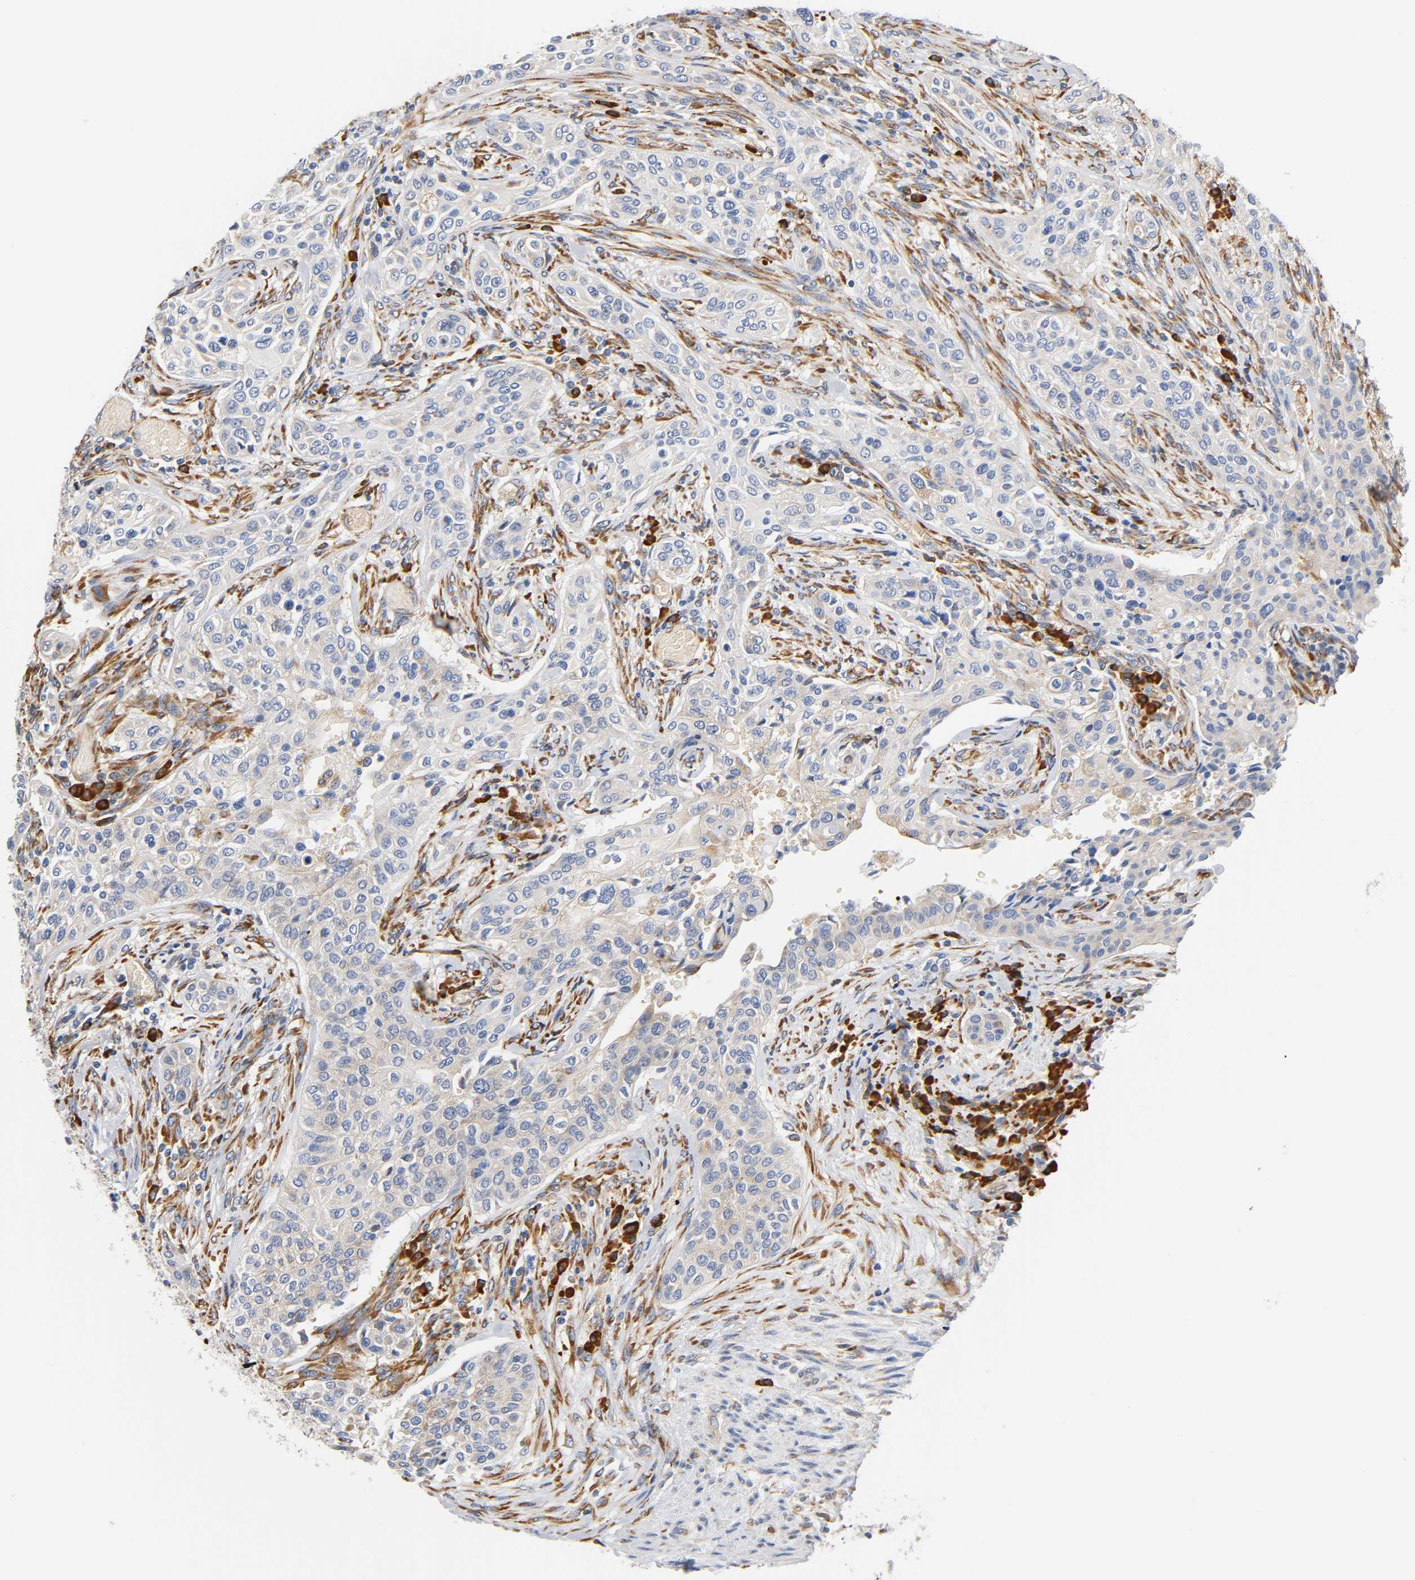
{"staining": {"intensity": "weak", "quantity": "<25%", "location": "cytoplasmic/membranous"}, "tissue": "urothelial cancer", "cell_type": "Tumor cells", "image_type": "cancer", "snomed": [{"axis": "morphology", "description": "Urothelial carcinoma, High grade"}, {"axis": "topography", "description": "Urinary bladder"}], "caption": "Tumor cells show no significant expression in high-grade urothelial carcinoma.", "gene": "UCKL1", "patient": {"sex": "male", "age": 74}}